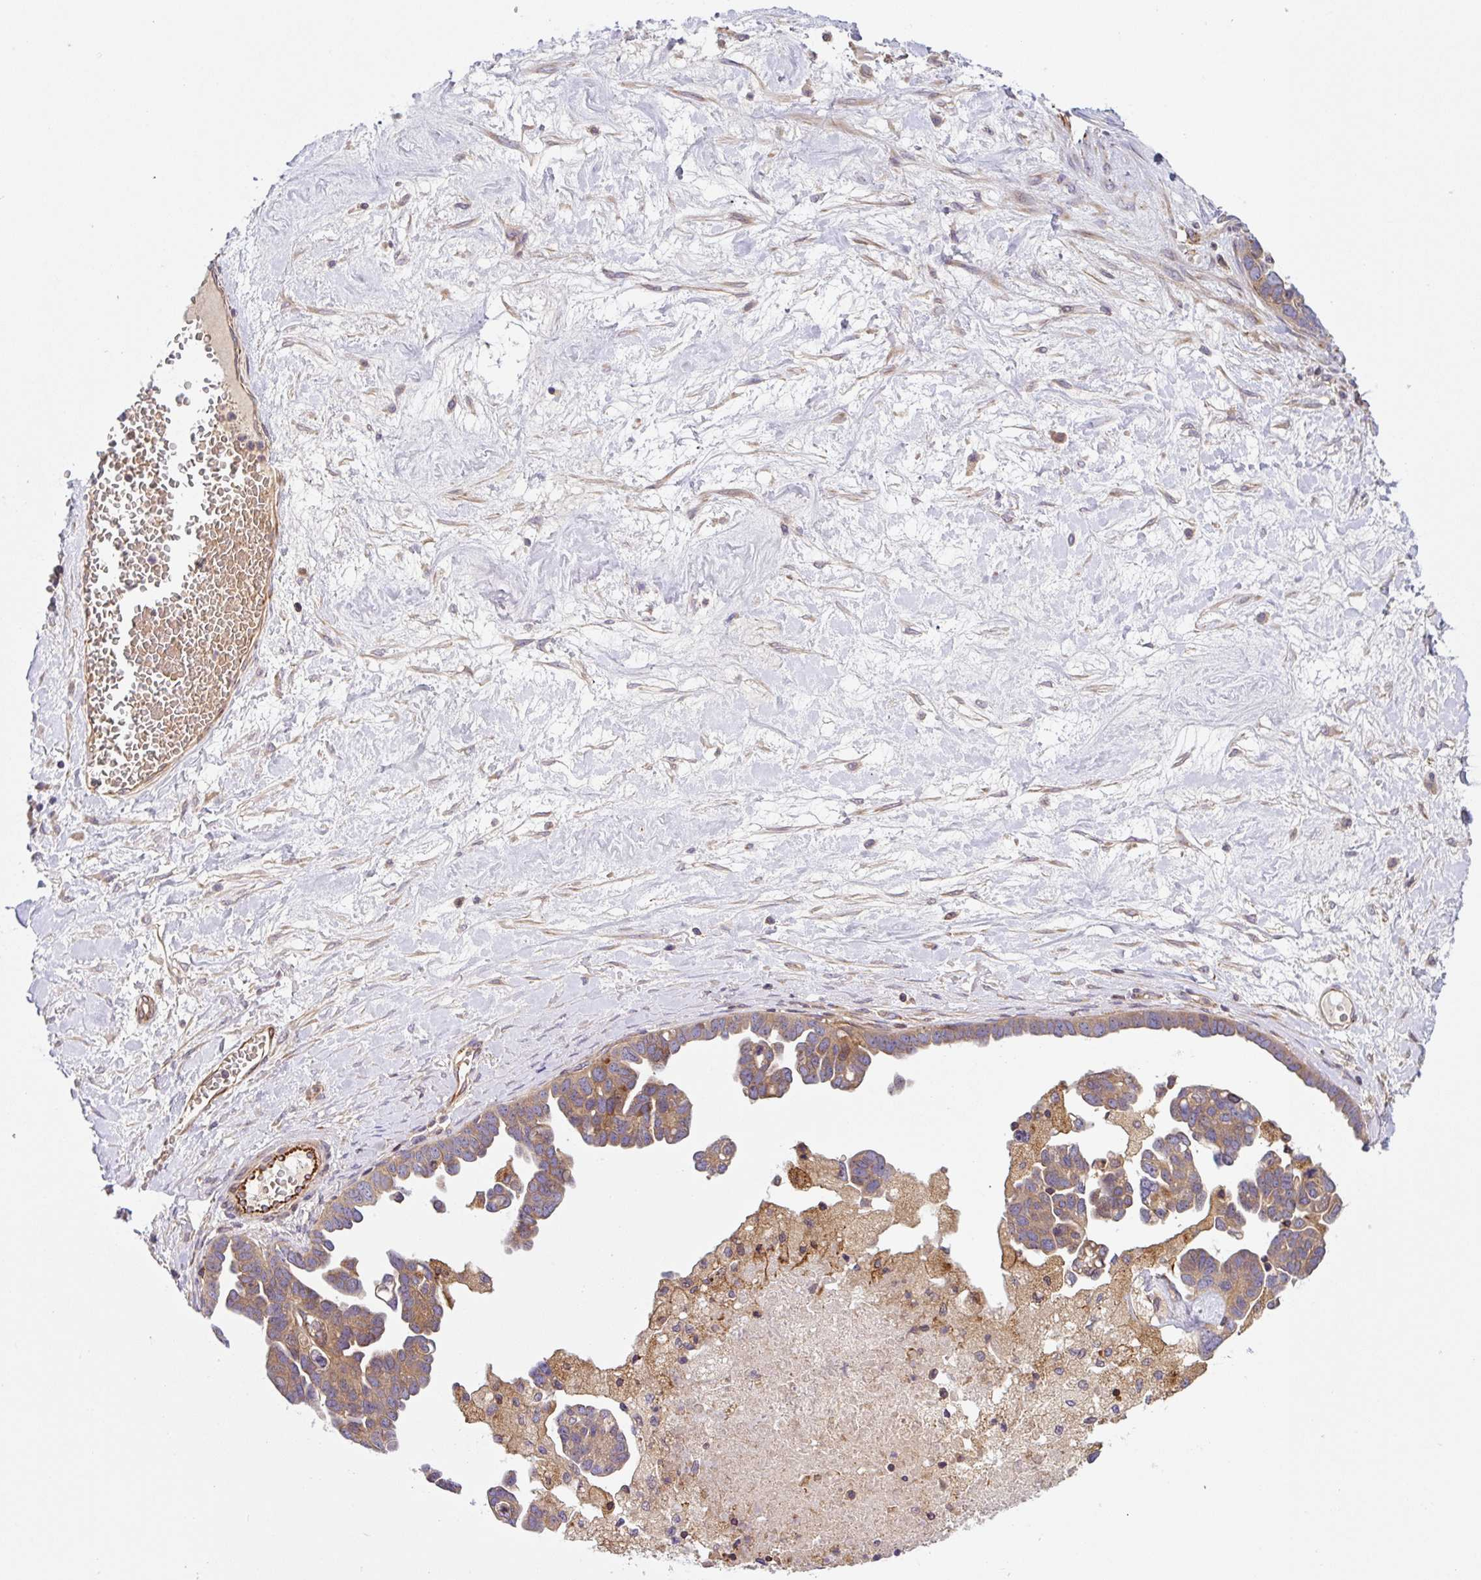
{"staining": {"intensity": "weak", "quantity": ">75%", "location": "cytoplasmic/membranous"}, "tissue": "ovarian cancer", "cell_type": "Tumor cells", "image_type": "cancer", "snomed": [{"axis": "morphology", "description": "Cystadenocarcinoma, serous, NOS"}, {"axis": "topography", "description": "Ovary"}], "caption": "Protein expression analysis of human ovarian serous cystadenocarcinoma reveals weak cytoplasmic/membranous expression in about >75% of tumor cells.", "gene": "APOBEC3D", "patient": {"sex": "female", "age": 54}}